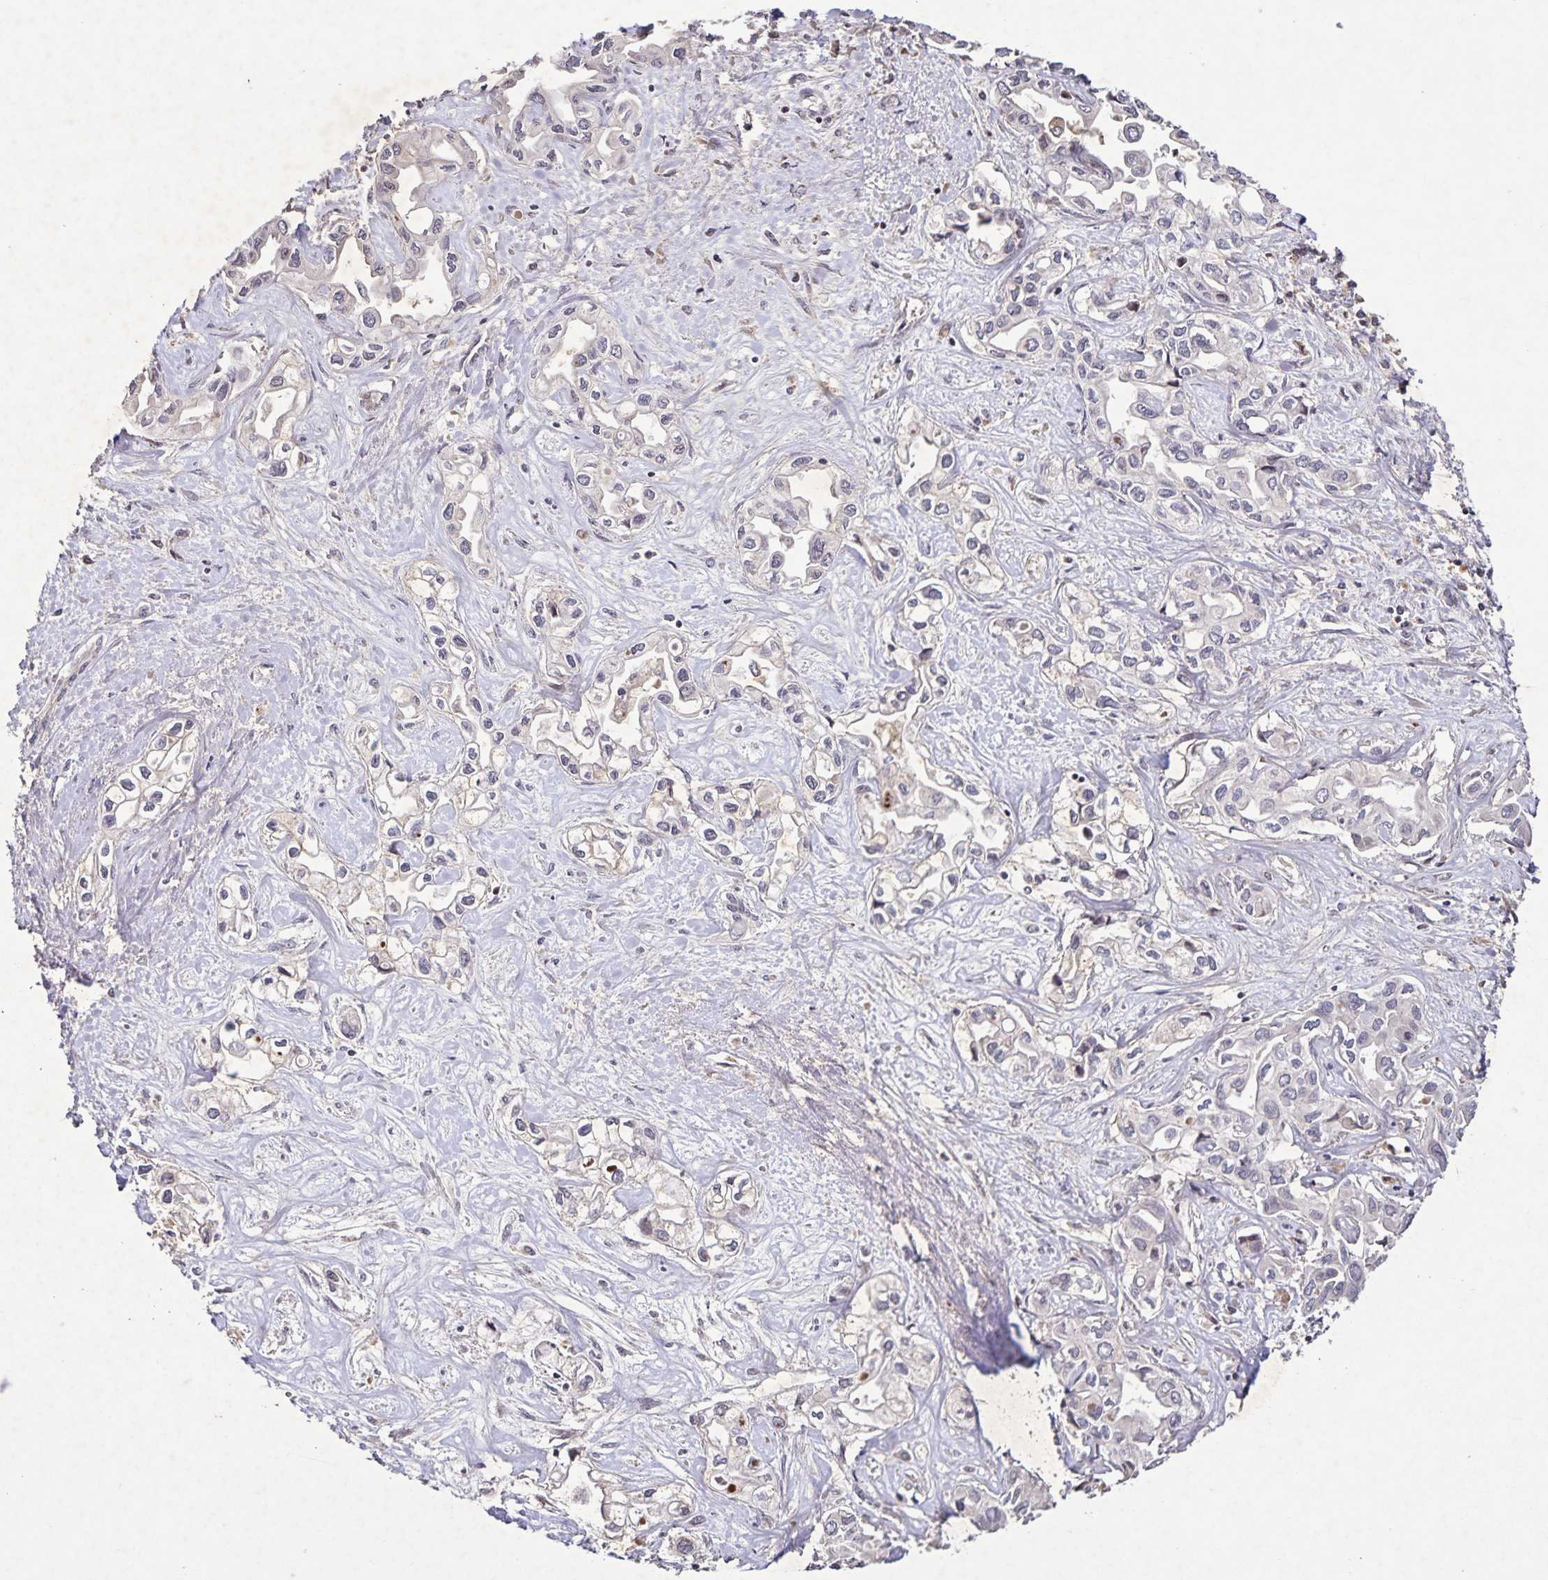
{"staining": {"intensity": "negative", "quantity": "none", "location": "none"}, "tissue": "liver cancer", "cell_type": "Tumor cells", "image_type": "cancer", "snomed": [{"axis": "morphology", "description": "Cholangiocarcinoma"}, {"axis": "topography", "description": "Liver"}], "caption": "Human liver cholangiocarcinoma stained for a protein using immunohistochemistry demonstrates no staining in tumor cells.", "gene": "GDF2", "patient": {"sex": "female", "age": 64}}